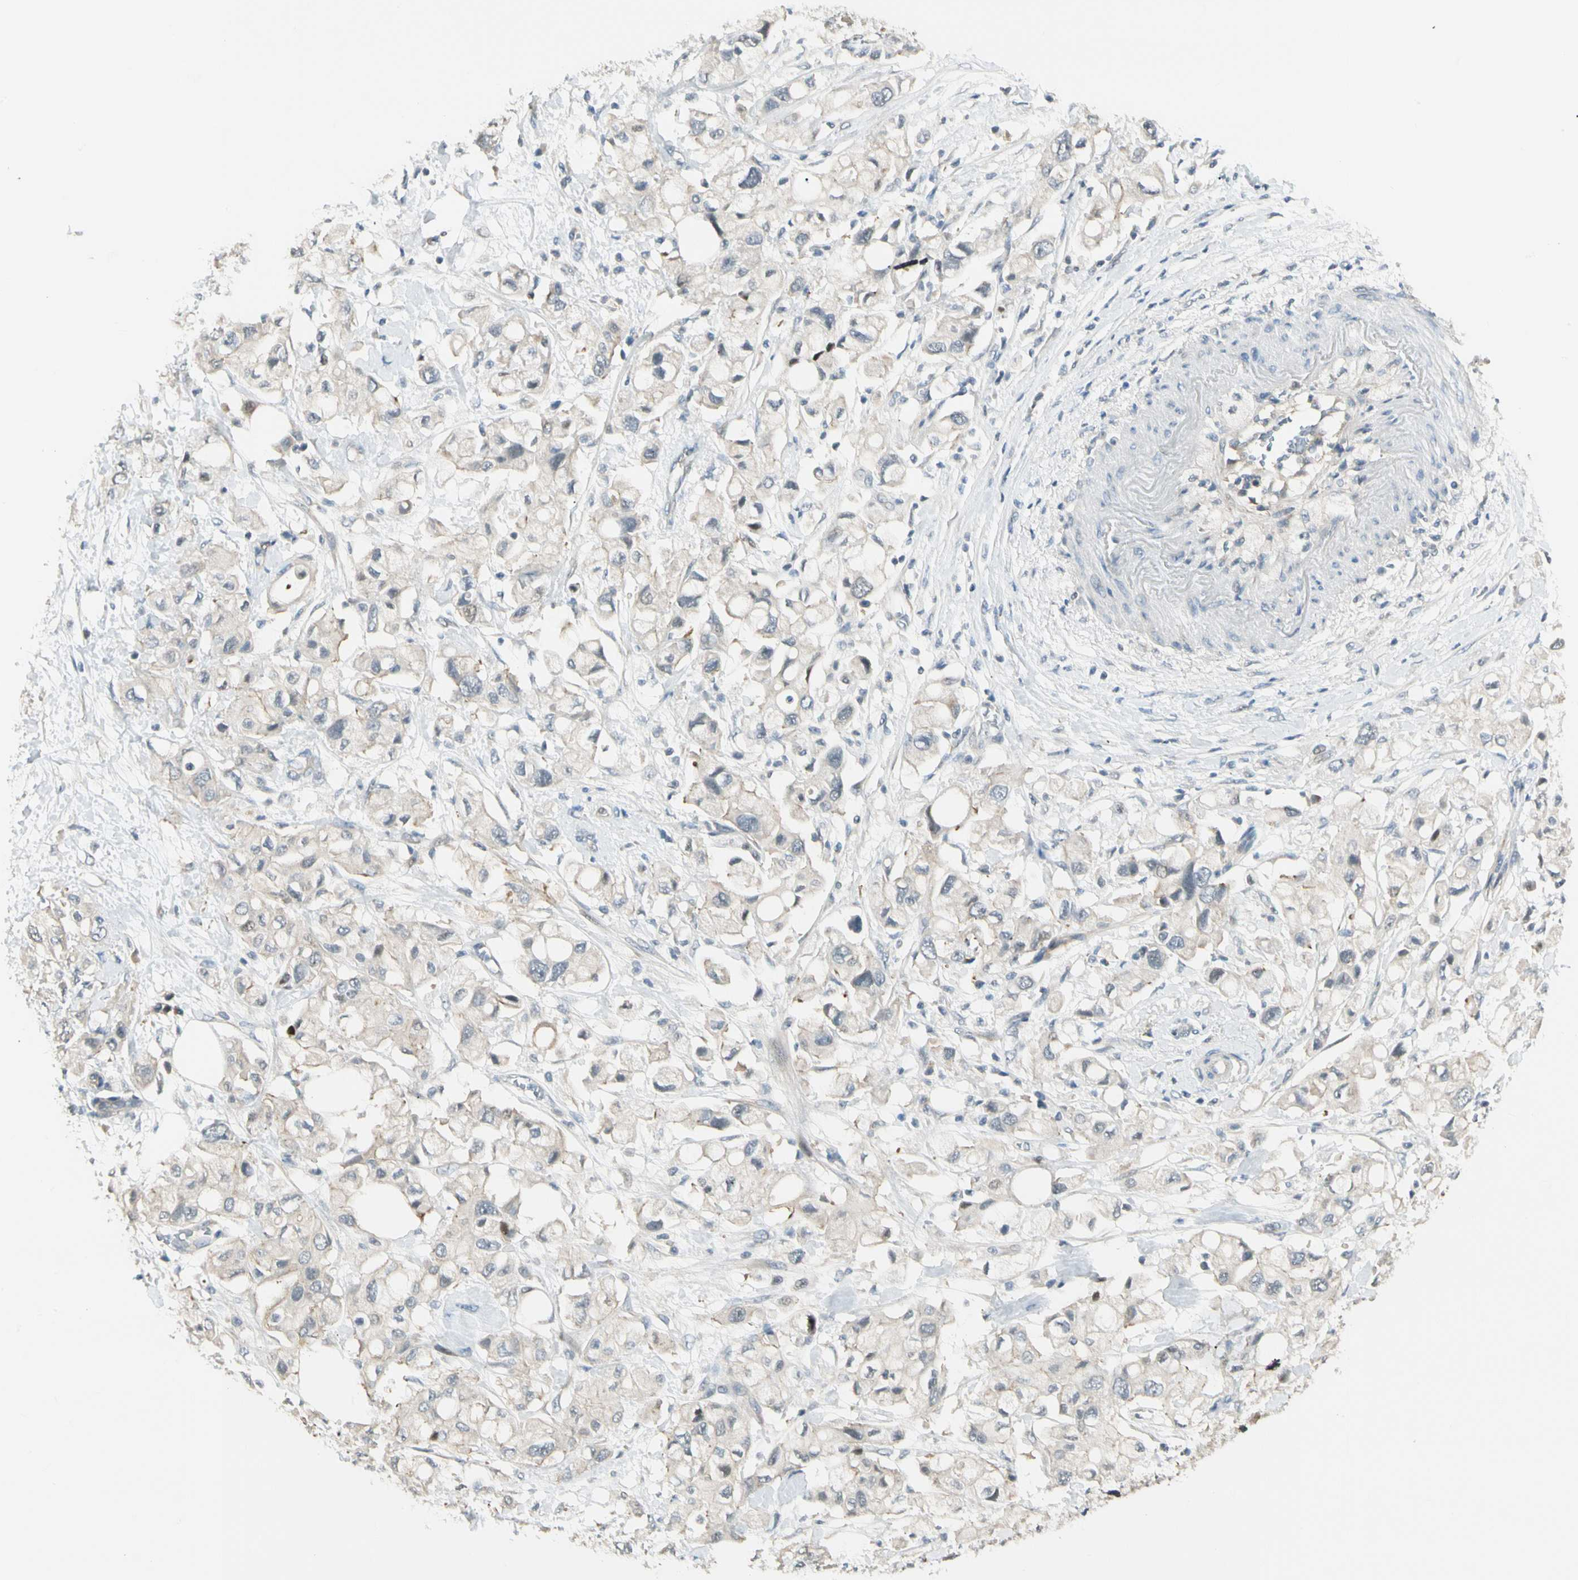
{"staining": {"intensity": "weak", "quantity": "<25%", "location": "cytoplasmic/membranous"}, "tissue": "pancreatic cancer", "cell_type": "Tumor cells", "image_type": "cancer", "snomed": [{"axis": "morphology", "description": "Adenocarcinoma, NOS"}, {"axis": "topography", "description": "Pancreas"}], "caption": "Tumor cells are negative for brown protein staining in adenocarcinoma (pancreatic). Brightfield microscopy of immunohistochemistry stained with DAB (brown) and hematoxylin (blue), captured at high magnification.", "gene": "P3H2", "patient": {"sex": "female", "age": 56}}